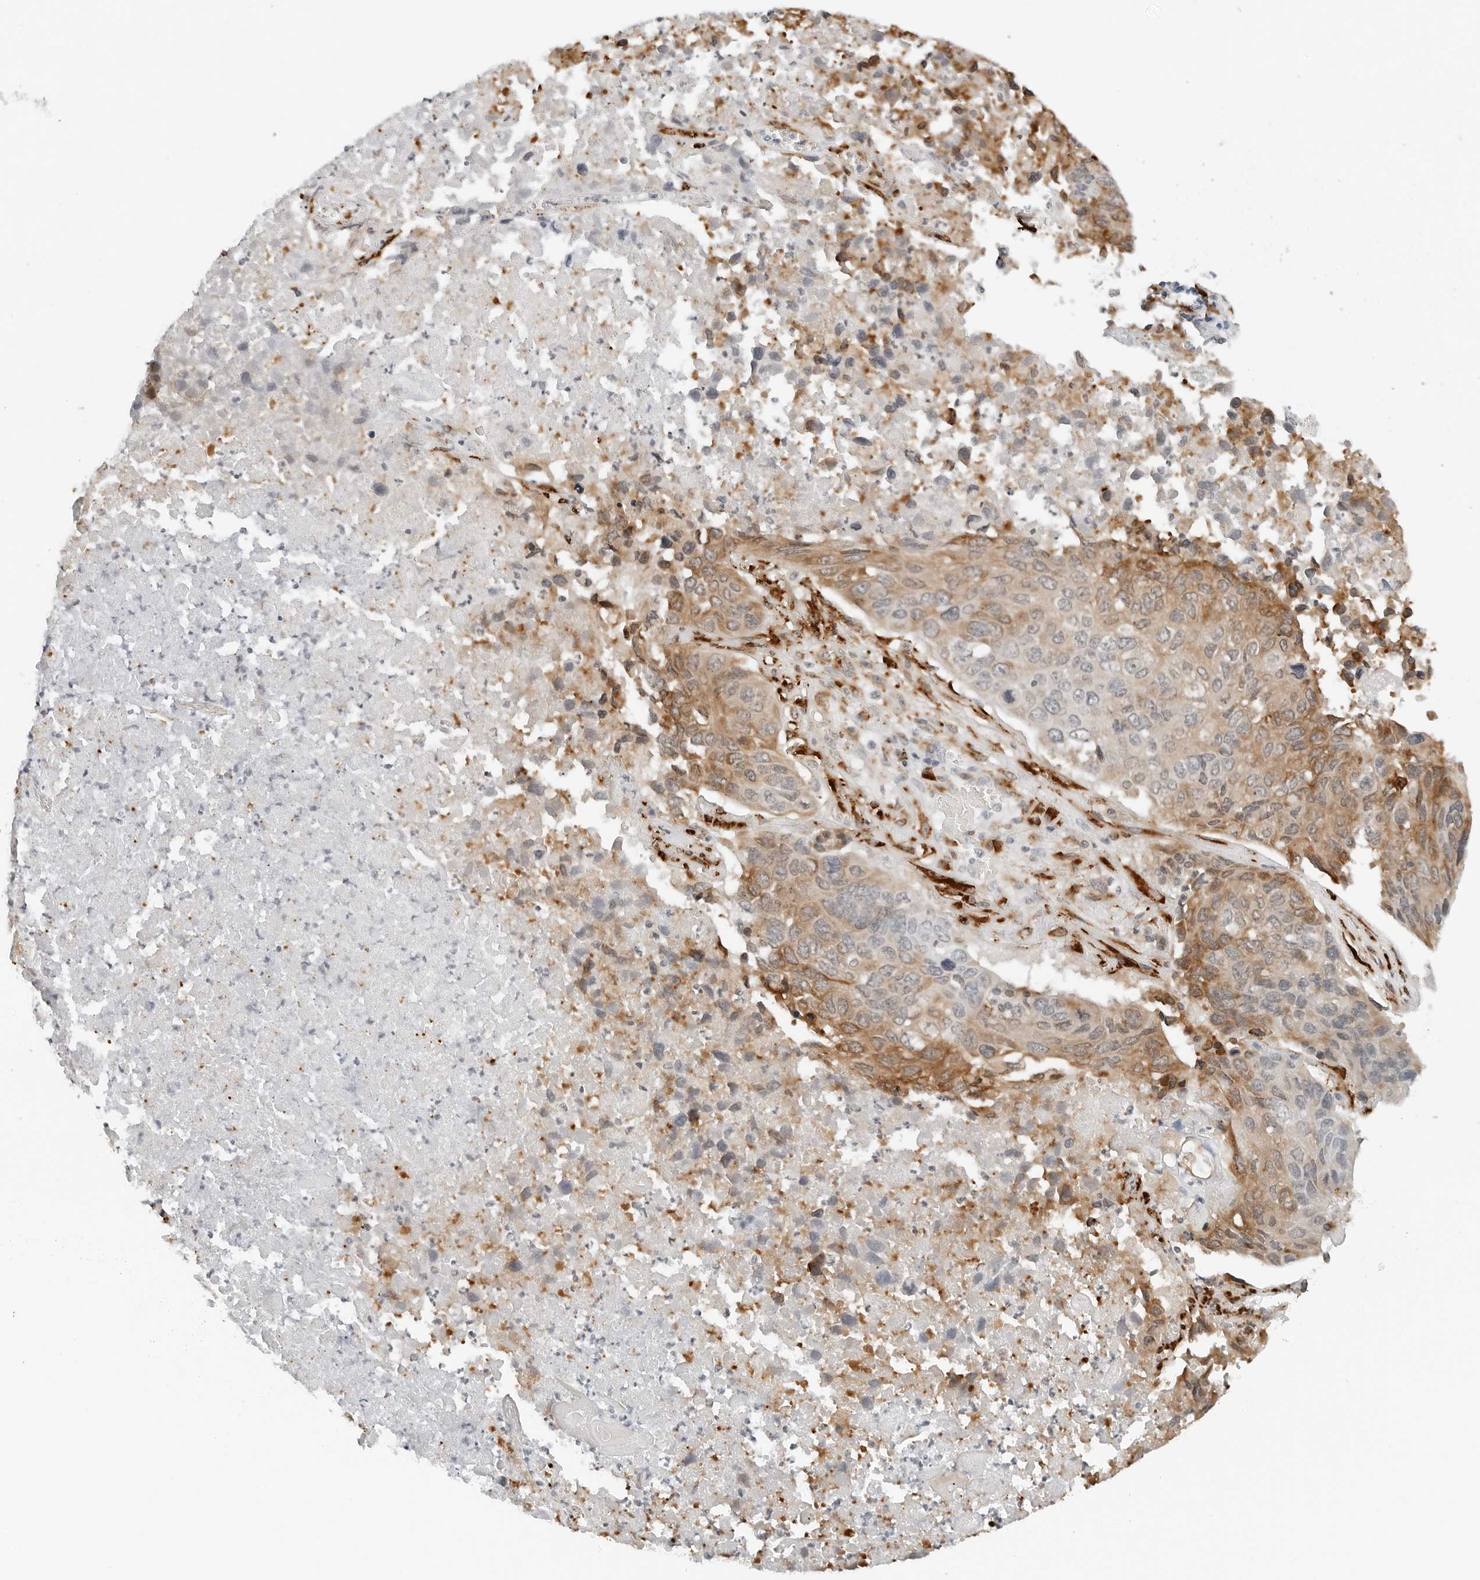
{"staining": {"intensity": "moderate", "quantity": ">75%", "location": "cytoplasmic/membranous"}, "tissue": "lung cancer", "cell_type": "Tumor cells", "image_type": "cancer", "snomed": [{"axis": "morphology", "description": "Squamous cell carcinoma, NOS"}, {"axis": "topography", "description": "Lung"}], "caption": "A brown stain shows moderate cytoplasmic/membranous staining of a protein in human lung cancer tumor cells.", "gene": "P4HA2", "patient": {"sex": "male", "age": 61}}